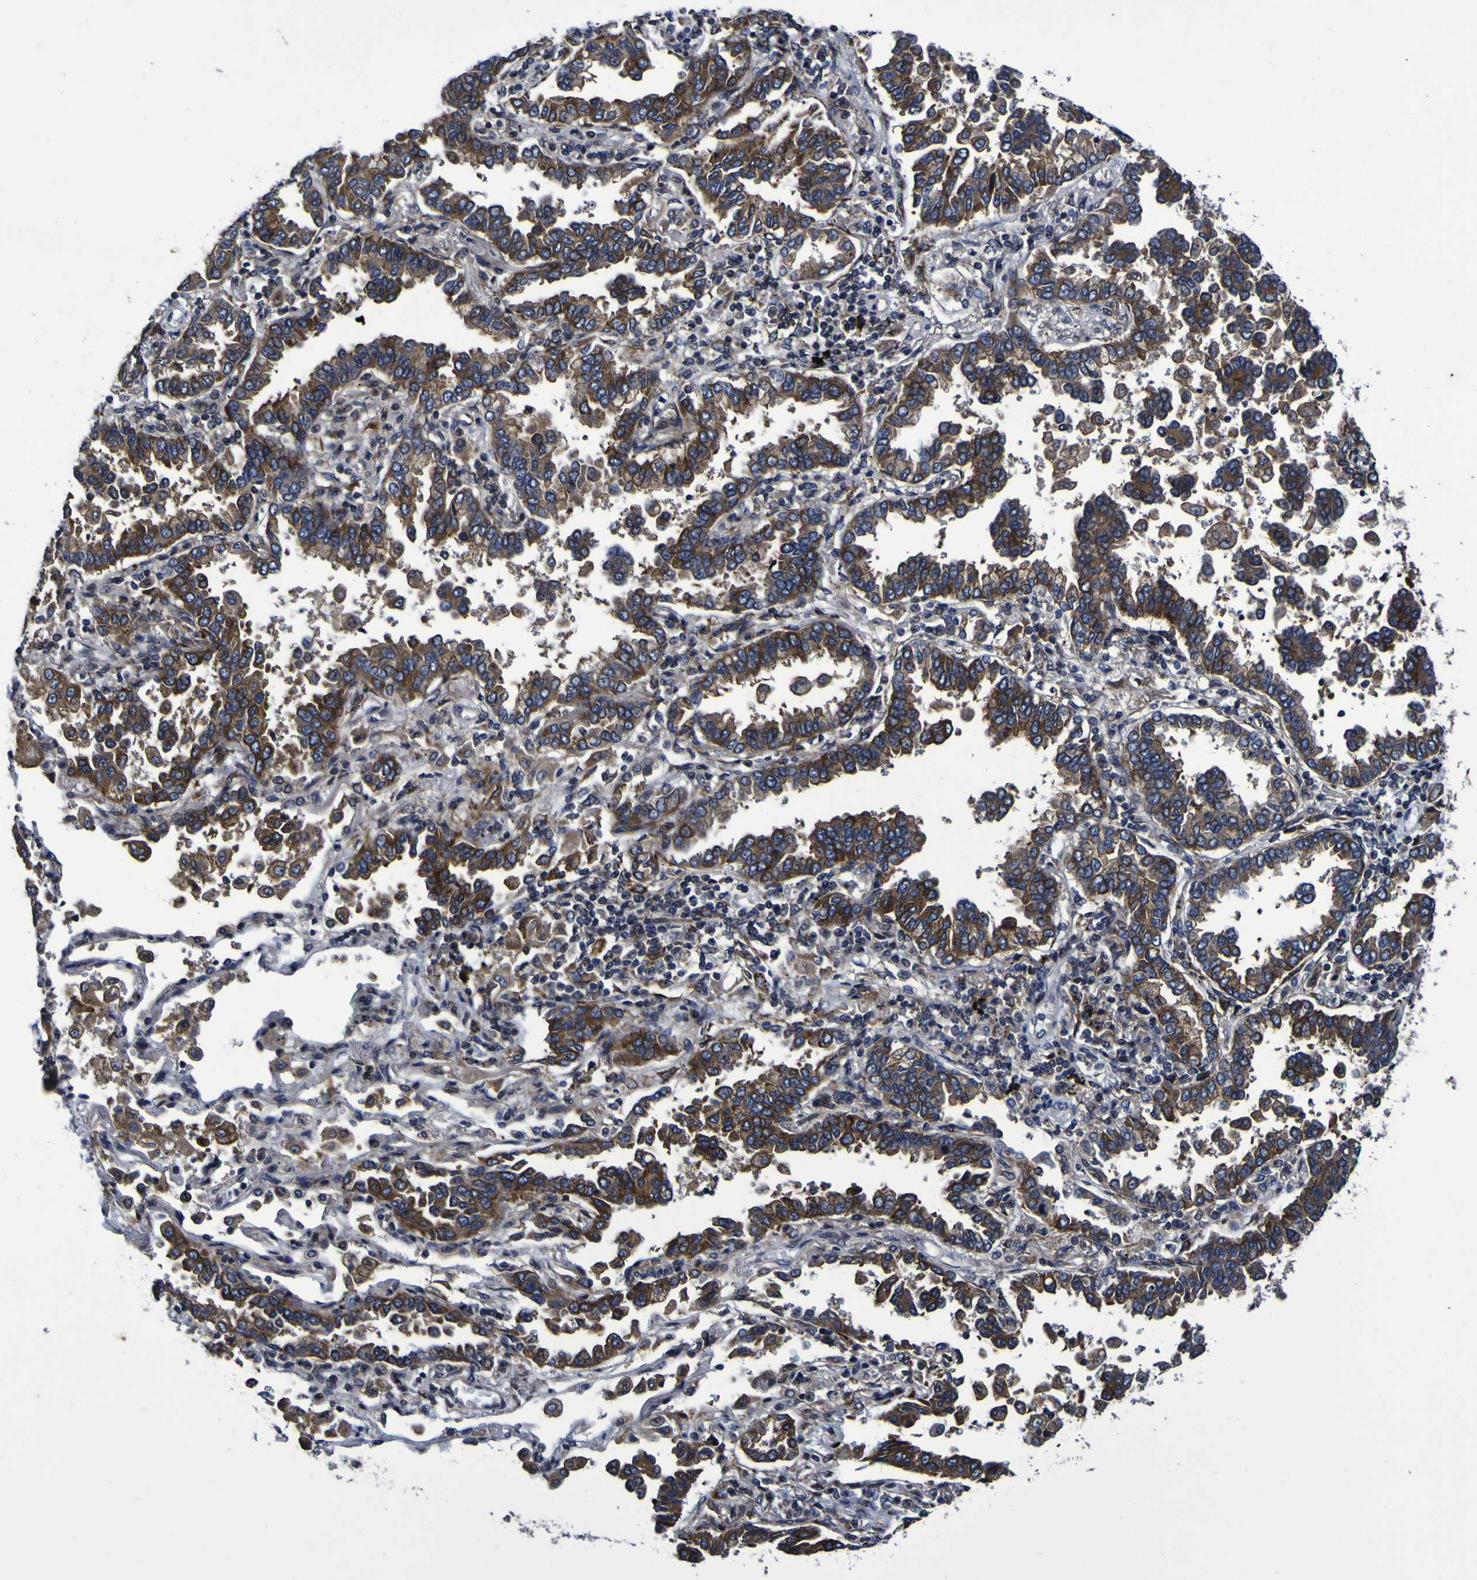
{"staining": {"intensity": "moderate", "quantity": ">75%", "location": "cytoplasmic/membranous"}, "tissue": "lung cancer", "cell_type": "Tumor cells", "image_type": "cancer", "snomed": [{"axis": "morphology", "description": "Normal tissue, NOS"}, {"axis": "morphology", "description": "Adenocarcinoma, NOS"}, {"axis": "topography", "description": "Lung"}], "caption": "IHC photomicrograph of neoplastic tissue: human adenocarcinoma (lung) stained using immunohistochemistry shows medium levels of moderate protein expression localized specifically in the cytoplasmic/membranous of tumor cells, appearing as a cytoplasmic/membranous brown color.", "gene": "P3H1", "patient": {"sex": "male", "age": 59}}